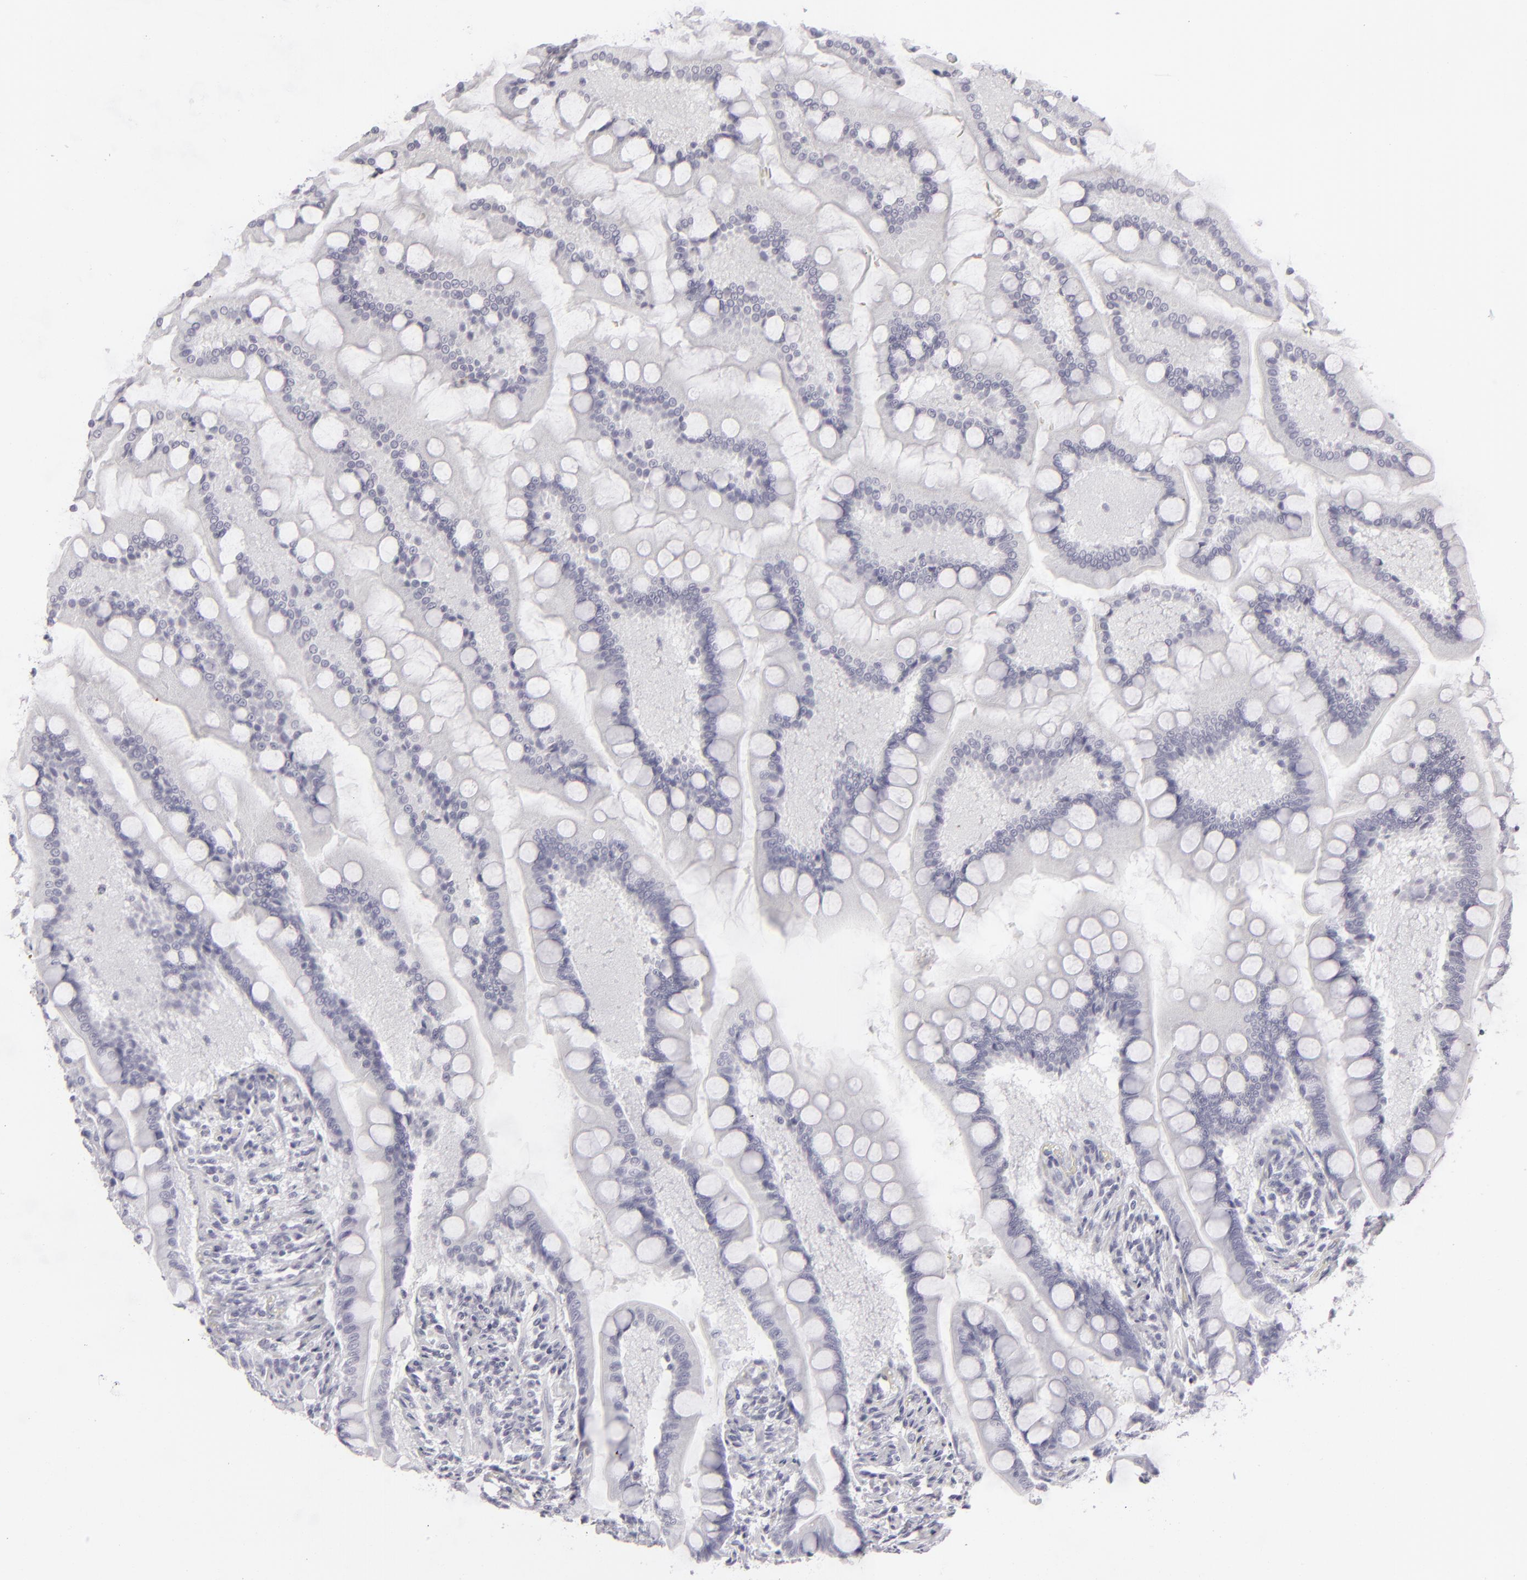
{"staining": {"intensity": "negative", "quantity": "none", "location": "none"}, "tissue": "small intestine", "cell_type": "Glandular cells", "image_type": "normal", "snomed": [{"axis": "morphology", "description": "Normal tissue, NOS"}, {"axis": "topography", "description": "Small intestine"}], "caption": "Photomicrograph shows no significant protein staining in glandular cells of unremarkable small intestine. (DAB immunohistochemistry, high magnification).", "gene": "KRT1", "patient": {"sex": "male", "age": 41}}